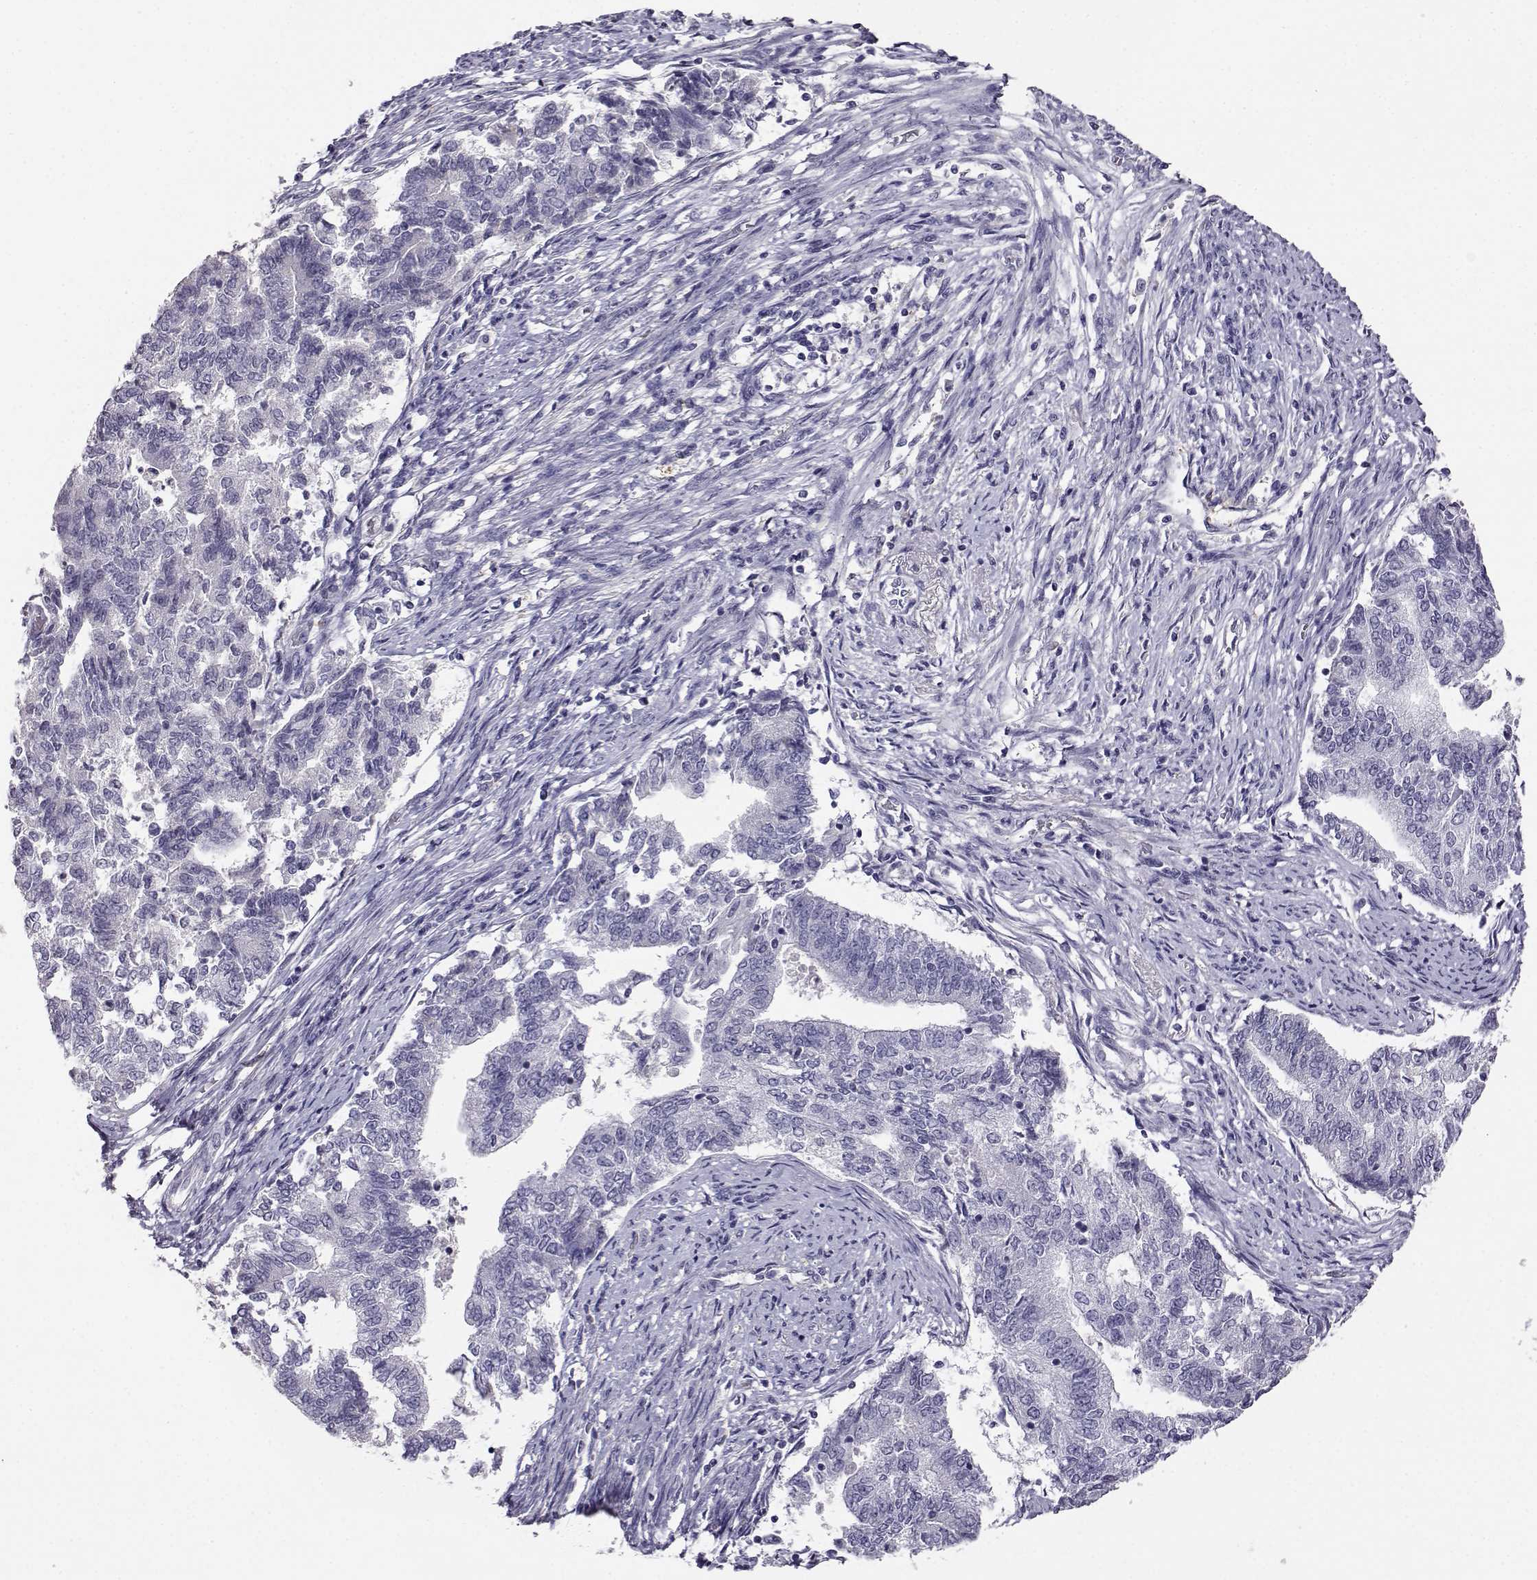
{"staining": {"intensity": "negative", "quantity": "none", "location": "none"}, "tissue": "endometrial cancer", "cell_type": "Tumor cells", "image_type": "cancer", "snomed": [{"axis": "morphology", "description": "Adenocarcinoma, NOS"}, {"axis": "topography", "description": "Endometrium"}], "caption": "Immunohistochemical staining of endometrial cancer demonstrates no significant positivity in tumor cells.", "gene": "AKR1B1", "patient": {"sex": "female", "age": 65}}